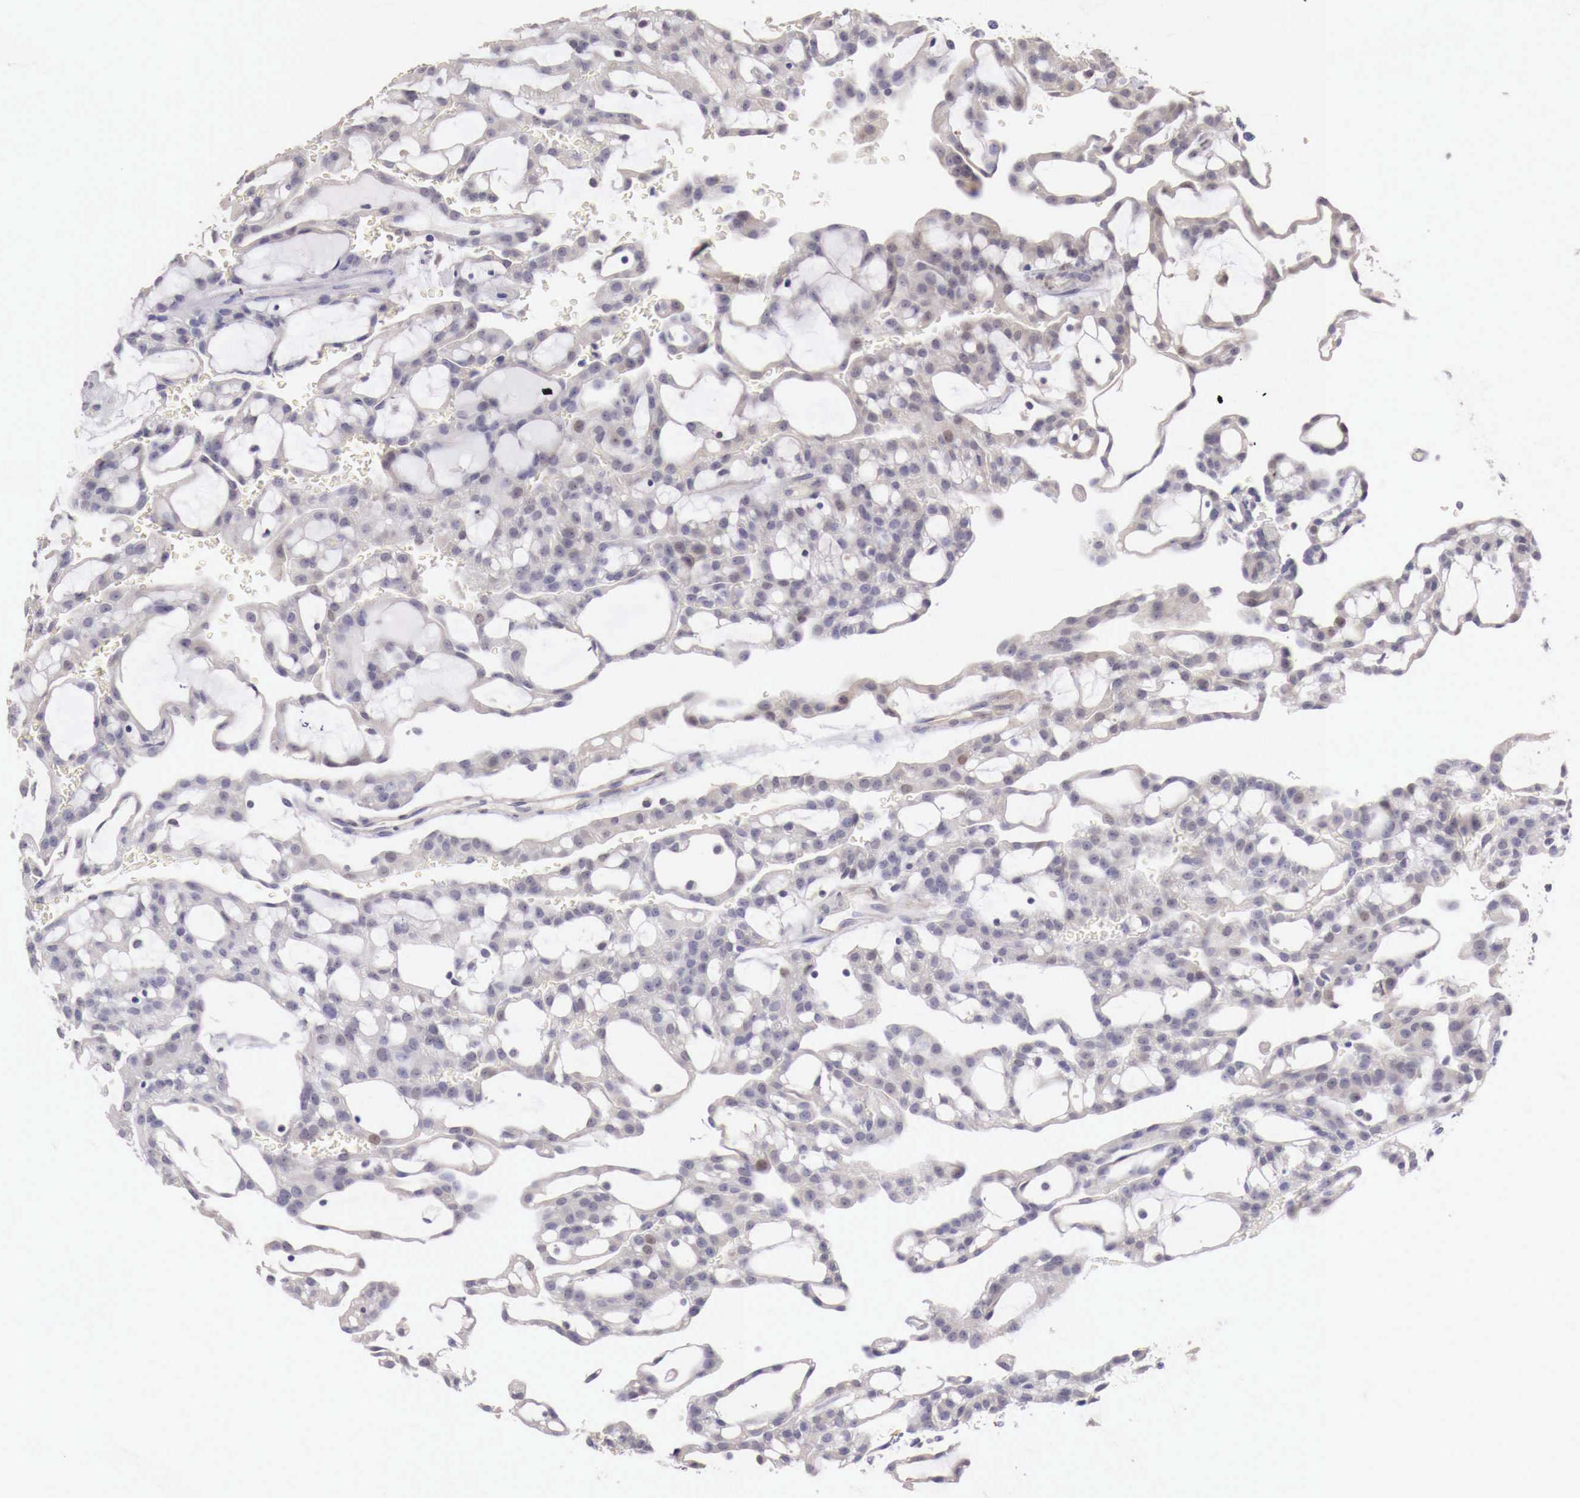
{"staining": {"intensity": "weak", "quantity": "<25%", "location": "nuclear"}, "tissue": "renal cancer", "cell_type": "Tumor cells", "image_type": "cancer", "snomed": [{"axis": "morphology", "description": "Adenocarcinoma, NOS"}, {"axis": "topography", "description": "Kidney"}], "caption": "The histopathology image reveals no staining of tumor cells in renal cancer.", "gene": "ENOX2", "patient": {"sex": "male", "age": 63}}